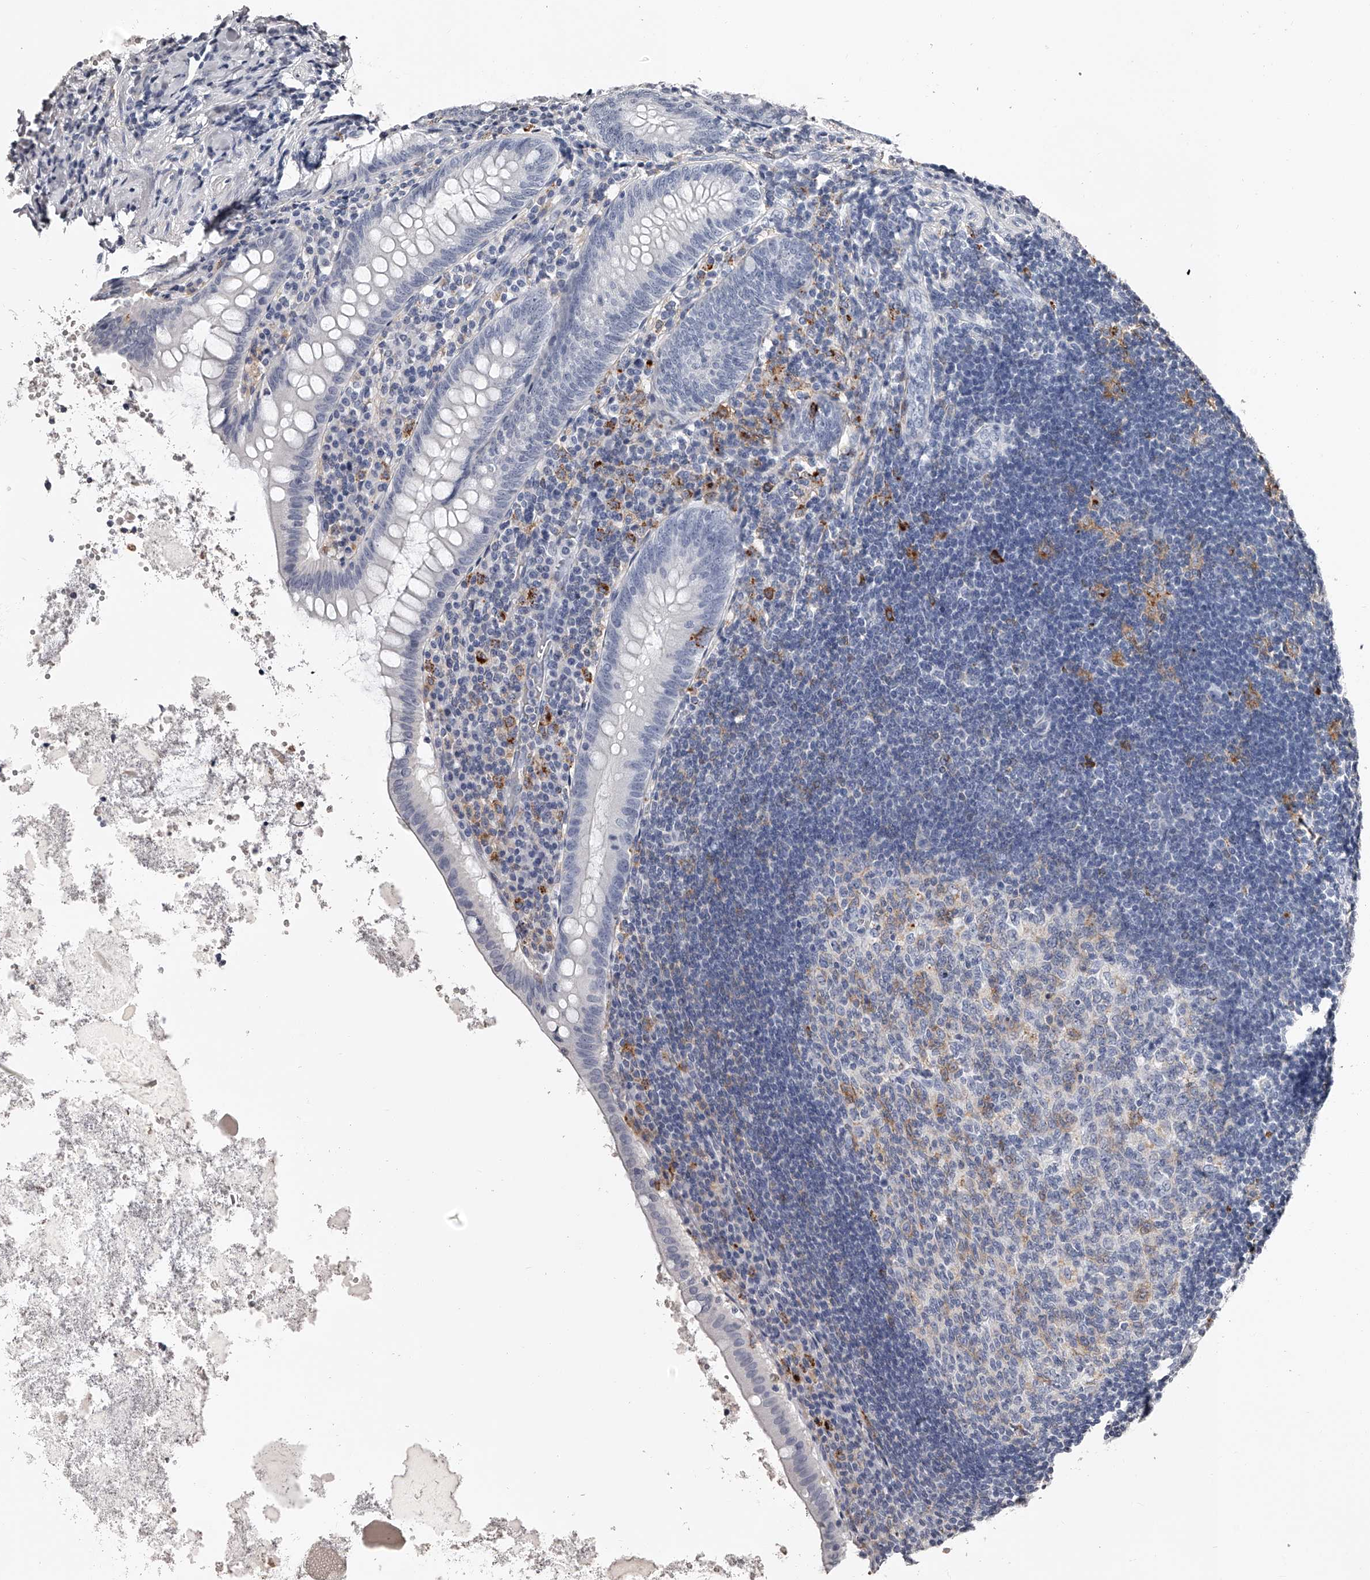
{"staining": {"intensity": "negative", "quantity": "none", "location": "none"}, "tissue": "appendix", "cell_type": "Glandular cells", "image_type": "normal", "snomed": [{"axis": "morphology", "description": "Normal tissue, NOS"}, {"axis": "topography", "description": "Appendix"}], "caption": "The micrograph reveals no significant staining in glandular cells of appendix.", "gene": "PACSIN1", "patient": {"sex": "female", "age": 54}}